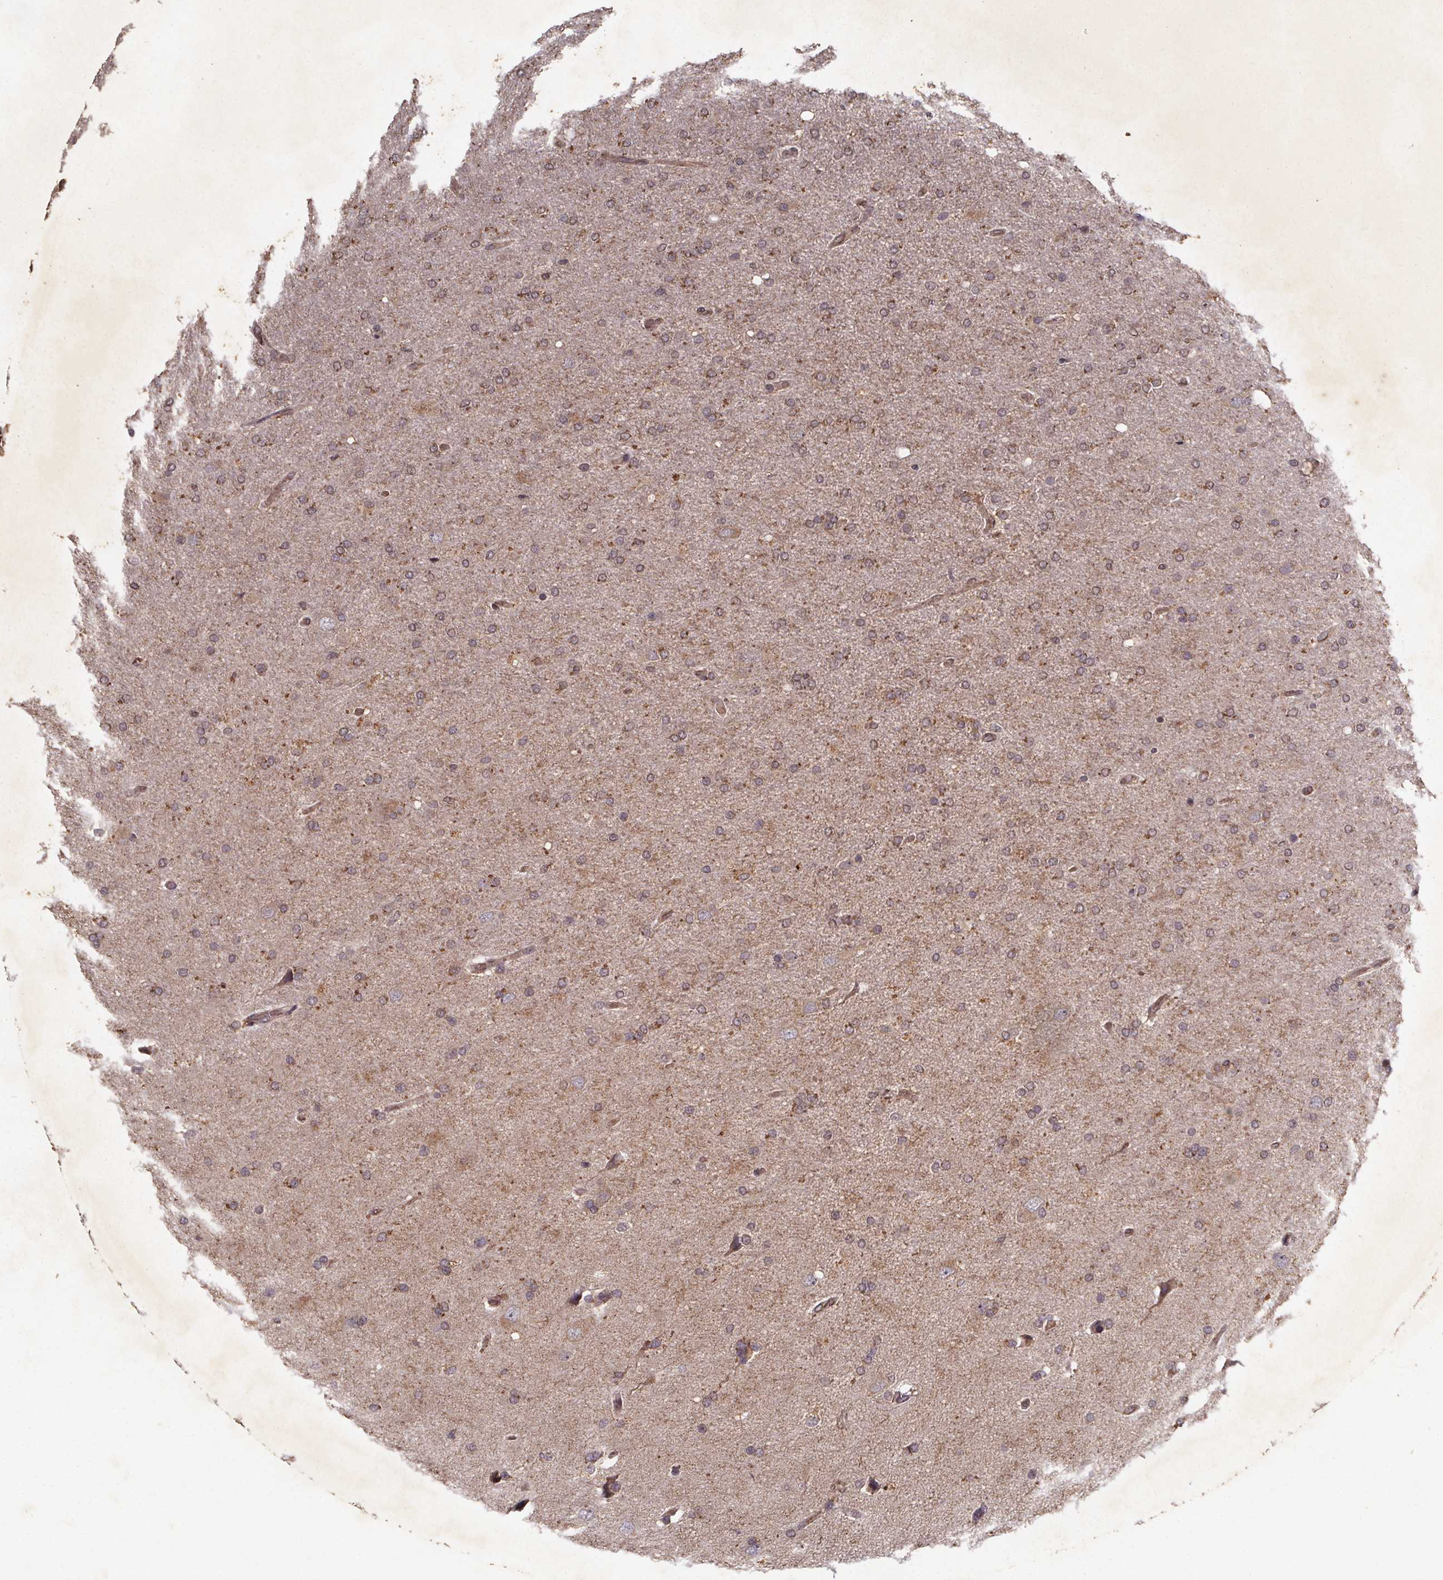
{"staining": {"intensity": "moderate", "quantity": "<25%", "location": "cytoplasmic/membranous"}, "tissue": "glioma", "cell_type": "Tumor cells", "image_type": "cancer", "snomed": [{"axis": "morphology", "description": "Glioma, malignant, High grade"}, {"axis": "topography", "description": "Cerebral cortex"}], "caption": "Glioma stained with a brown dye exhibits moderate cytoplasmic/membranous positive expression in about <25% of tumor cells.", "gene": "PIERCE2", "patient": {"sex": "male", "age": 70}}